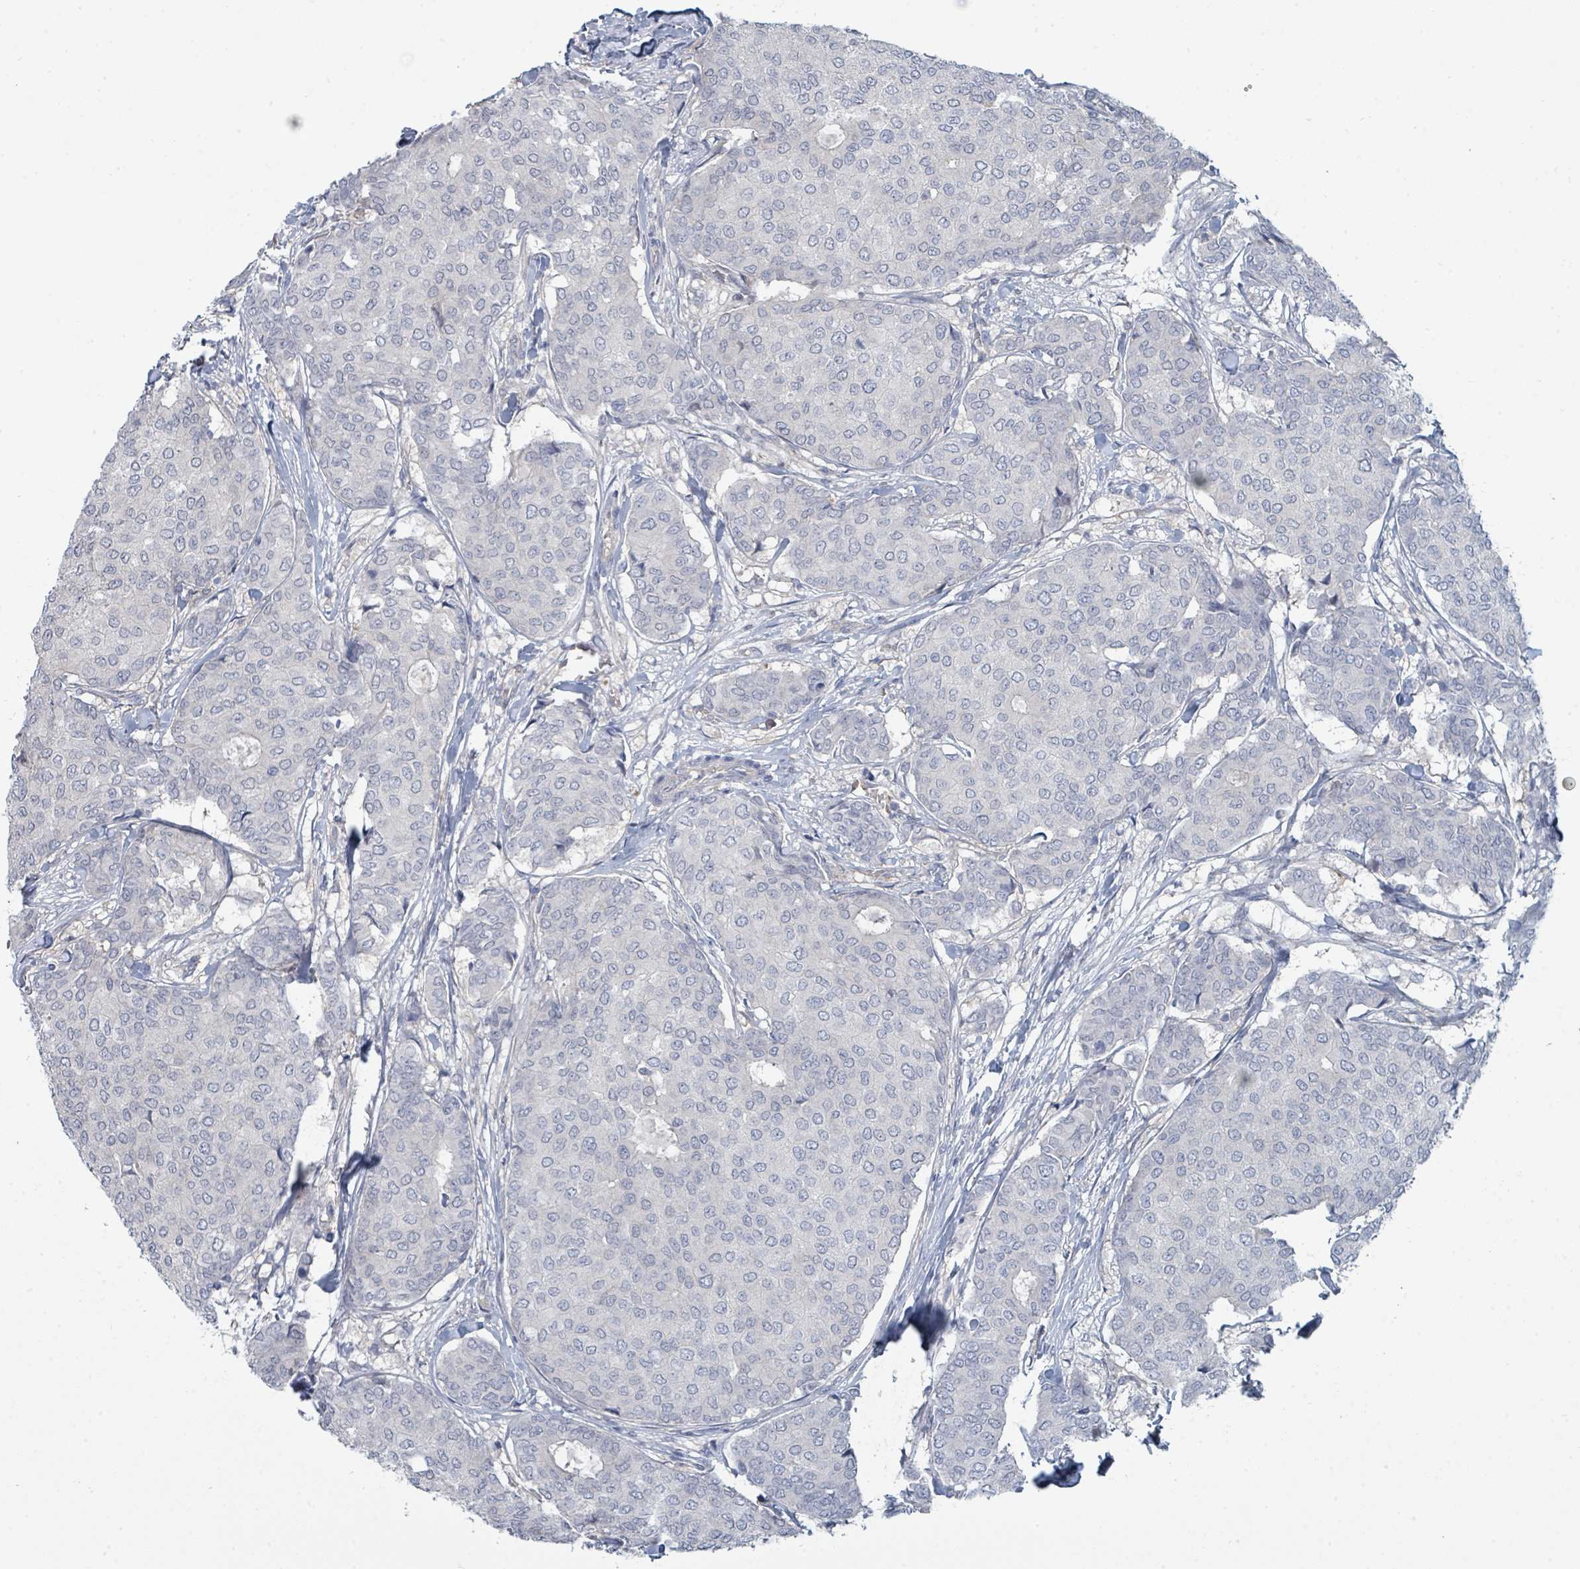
{"staining": {"intensity": "negative", "quantity": "none", "location": "none"}, "tissue": "breast cancer", "cell_type": "Tumor cells", "image_type": "cancer", "snomed": [{"axis": "morphology", "description": "Duct carcinoma"}, {"axis": "topography", "description": "Breast"}], "caption": "Breast cancer (invasive ductal carcinoma) was stained to show a protein in brown. There is no significant staining in tumor cells.", "gene": "SLC25A45", "patient": {"sex": "female", "age": 75}}